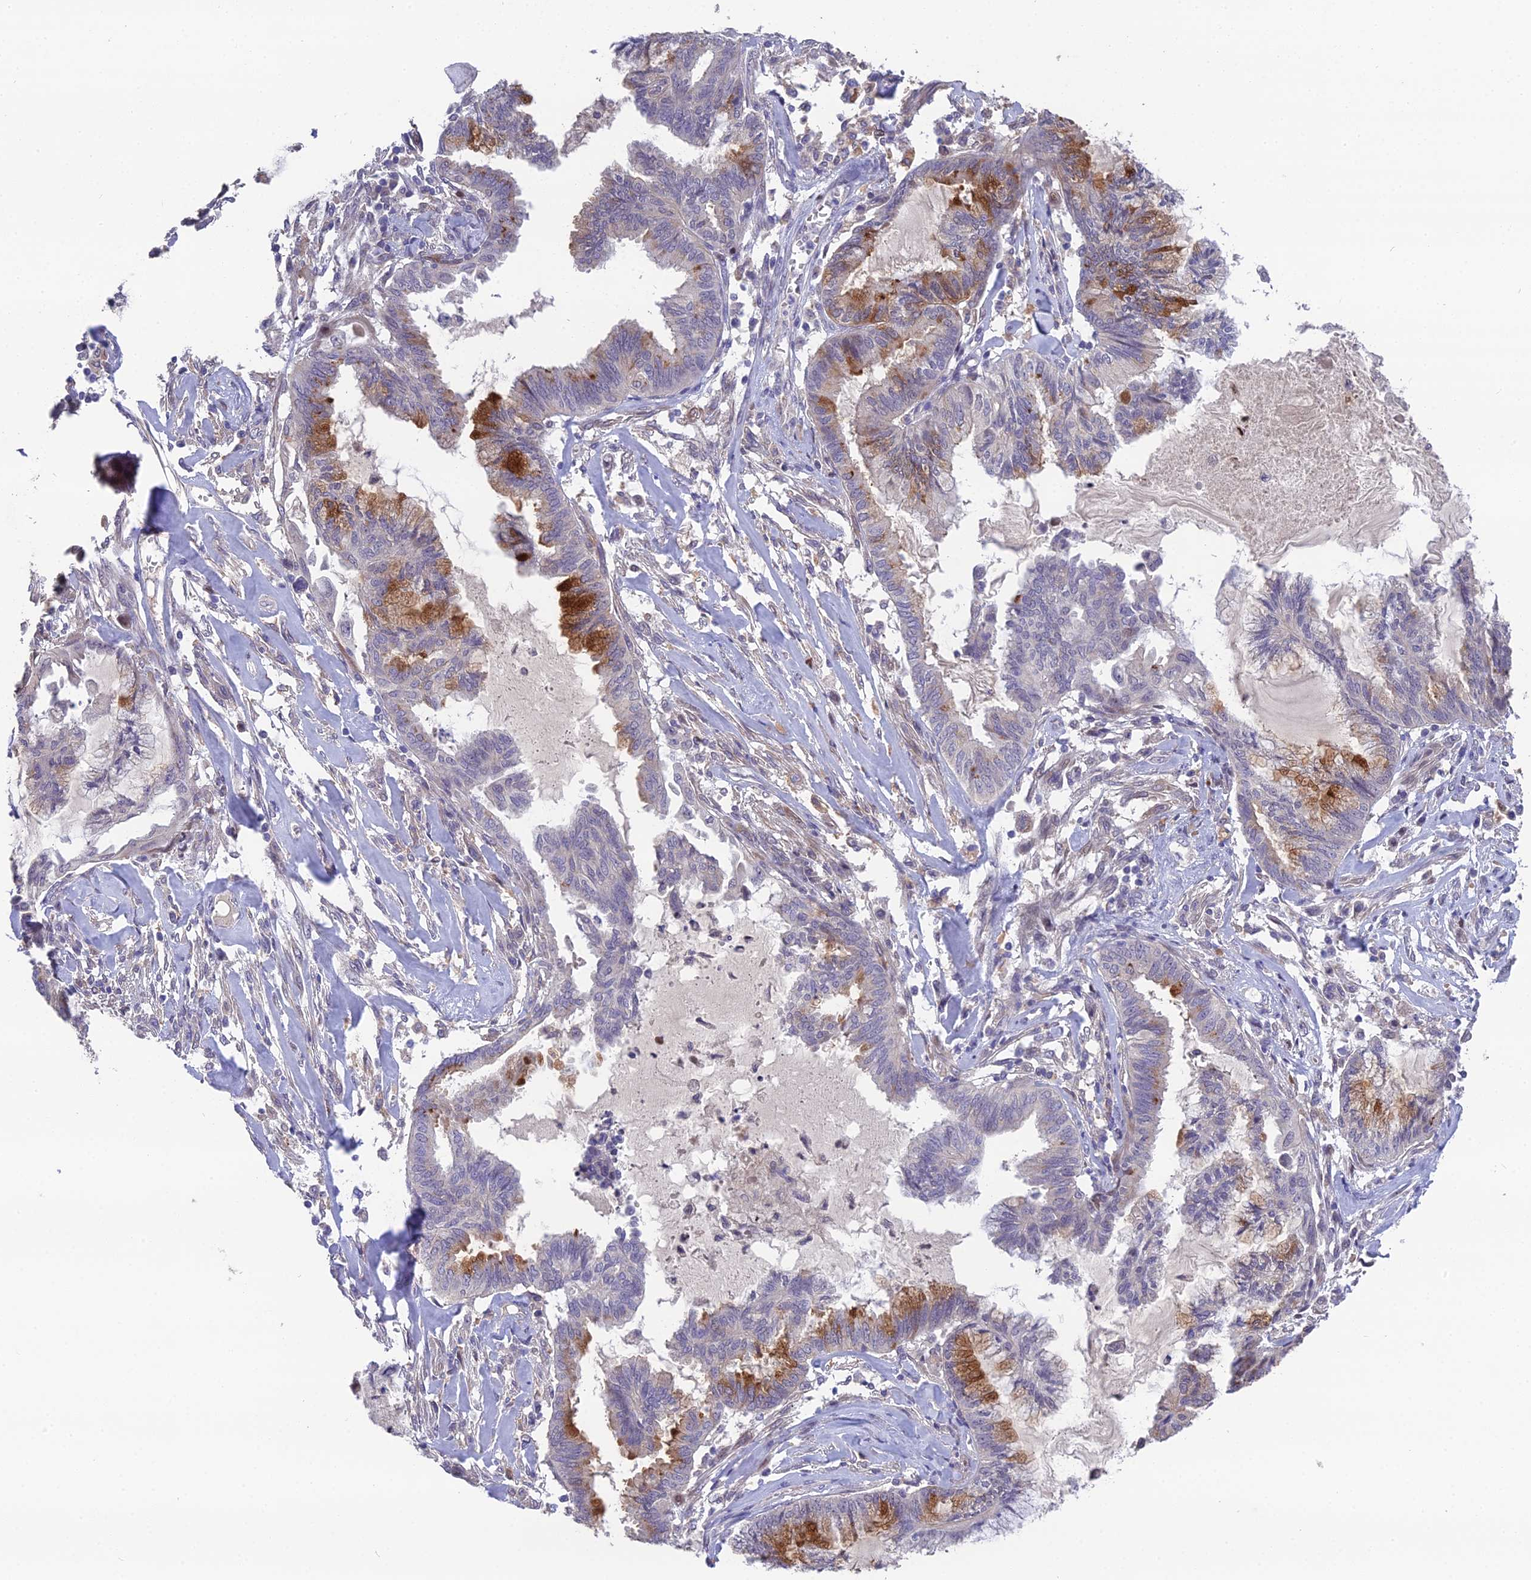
{"staining": {"intensity": "moderate", "quantity": "<25%", "location": "cytoplasmic/membranous"}, "tissue": "endometrial cancer", "cell_type": "Tumor cells", "image_type": "cancer", "snomed": [{"axis": "morphology", "description": "Adenocarcinoma, NOS"}, {"axis": "topography", "description": "Endometrium"}], "caption": "Protein analysis of endometrial adenocarcinoma tissue shows moderate cytoplasmic/membranous staining in about <25% of tumor cells.", "gene": "PUS10", "patient": {"sex": "female", "age": 86}}